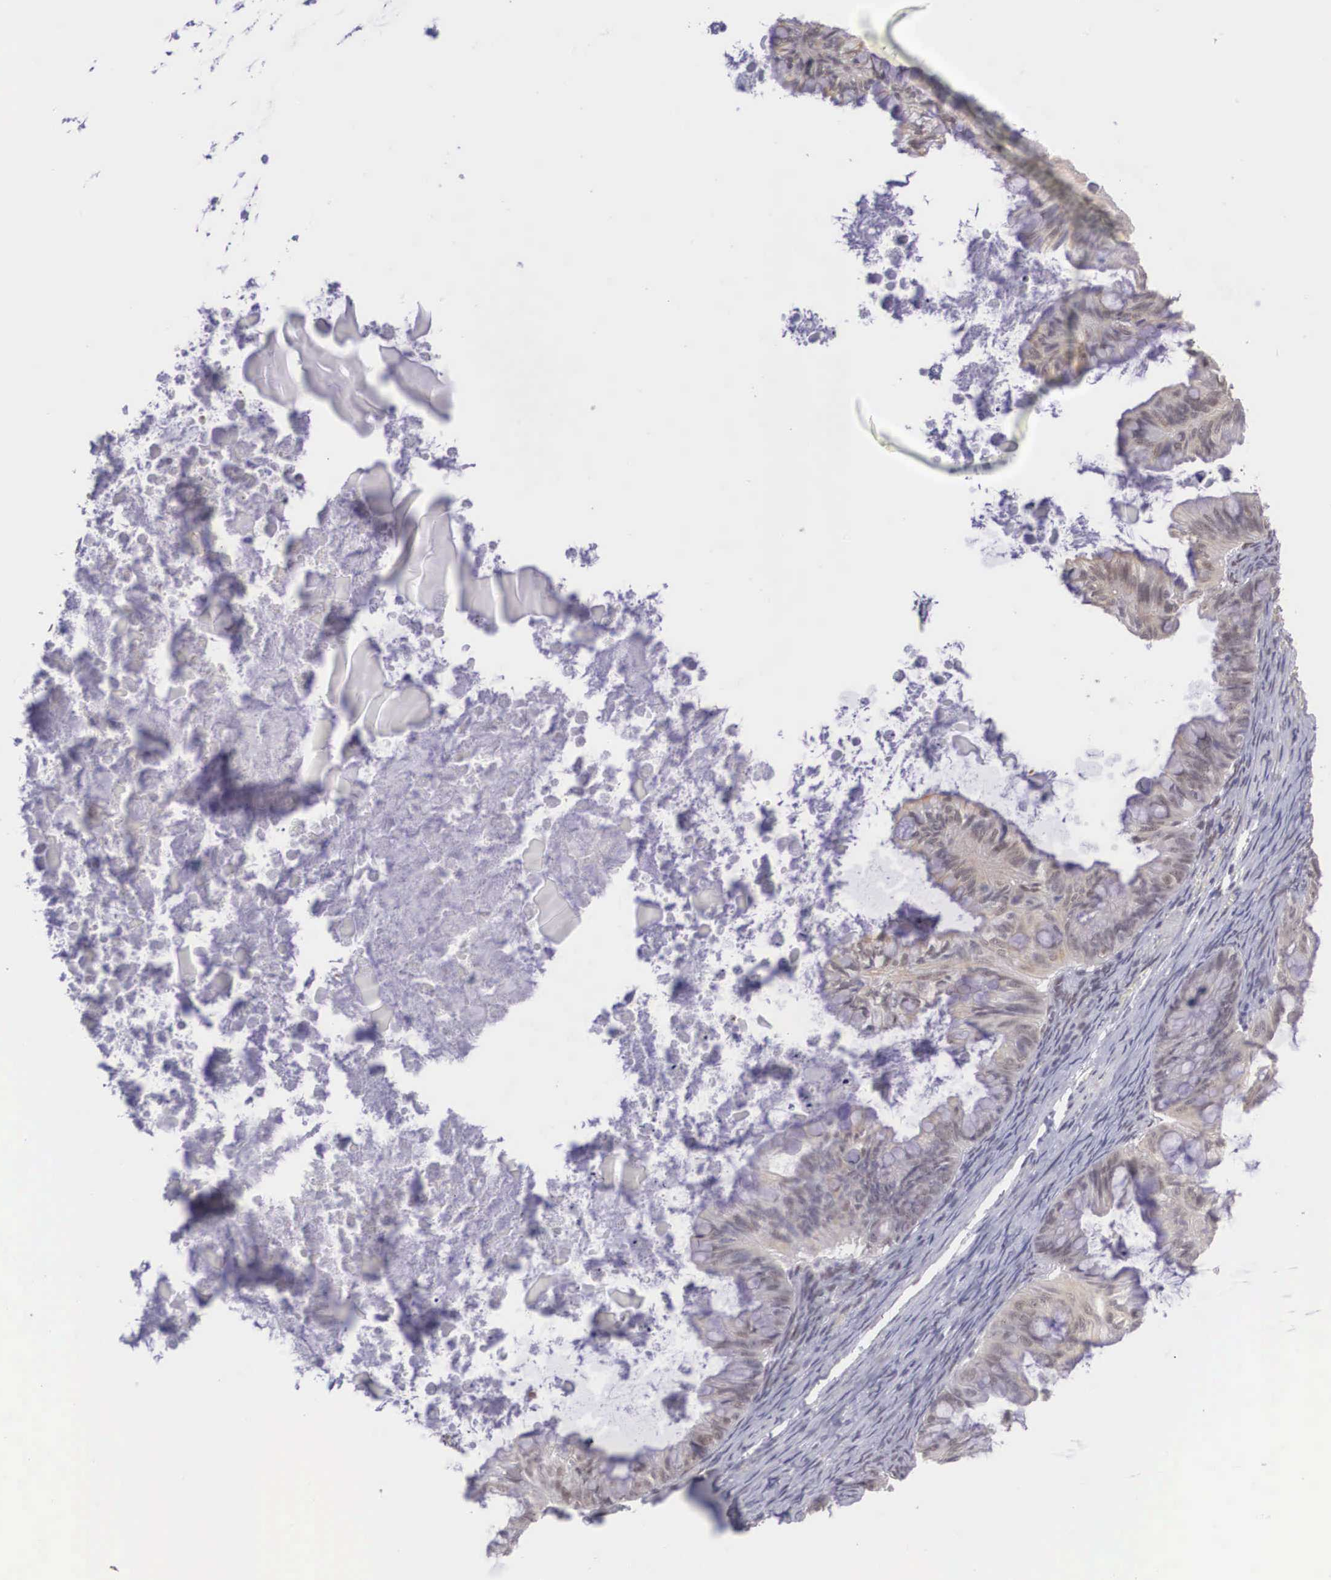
{"staining": {"intensity": "weak", "quantity": "25%-75%", "location": "cytoplasmic/membranous,nuclear"}, "tissue": "ovarian cancer", "cell_type": "Tumor cells", "image_type": "cancer", "snomed": [{"axis": "morphology", "description": "Cystadenocarcinoma, mucinous, NOS"}, {"axis": "topography", "description": "Ovary"}], "caption": "Ovarian cancer (mucinous cystadenocarcinoma) stained with a protein marker shows weak staining in tumor cells.", "gene": "NINL", "patient": {"sex": "female", "age": 57}}